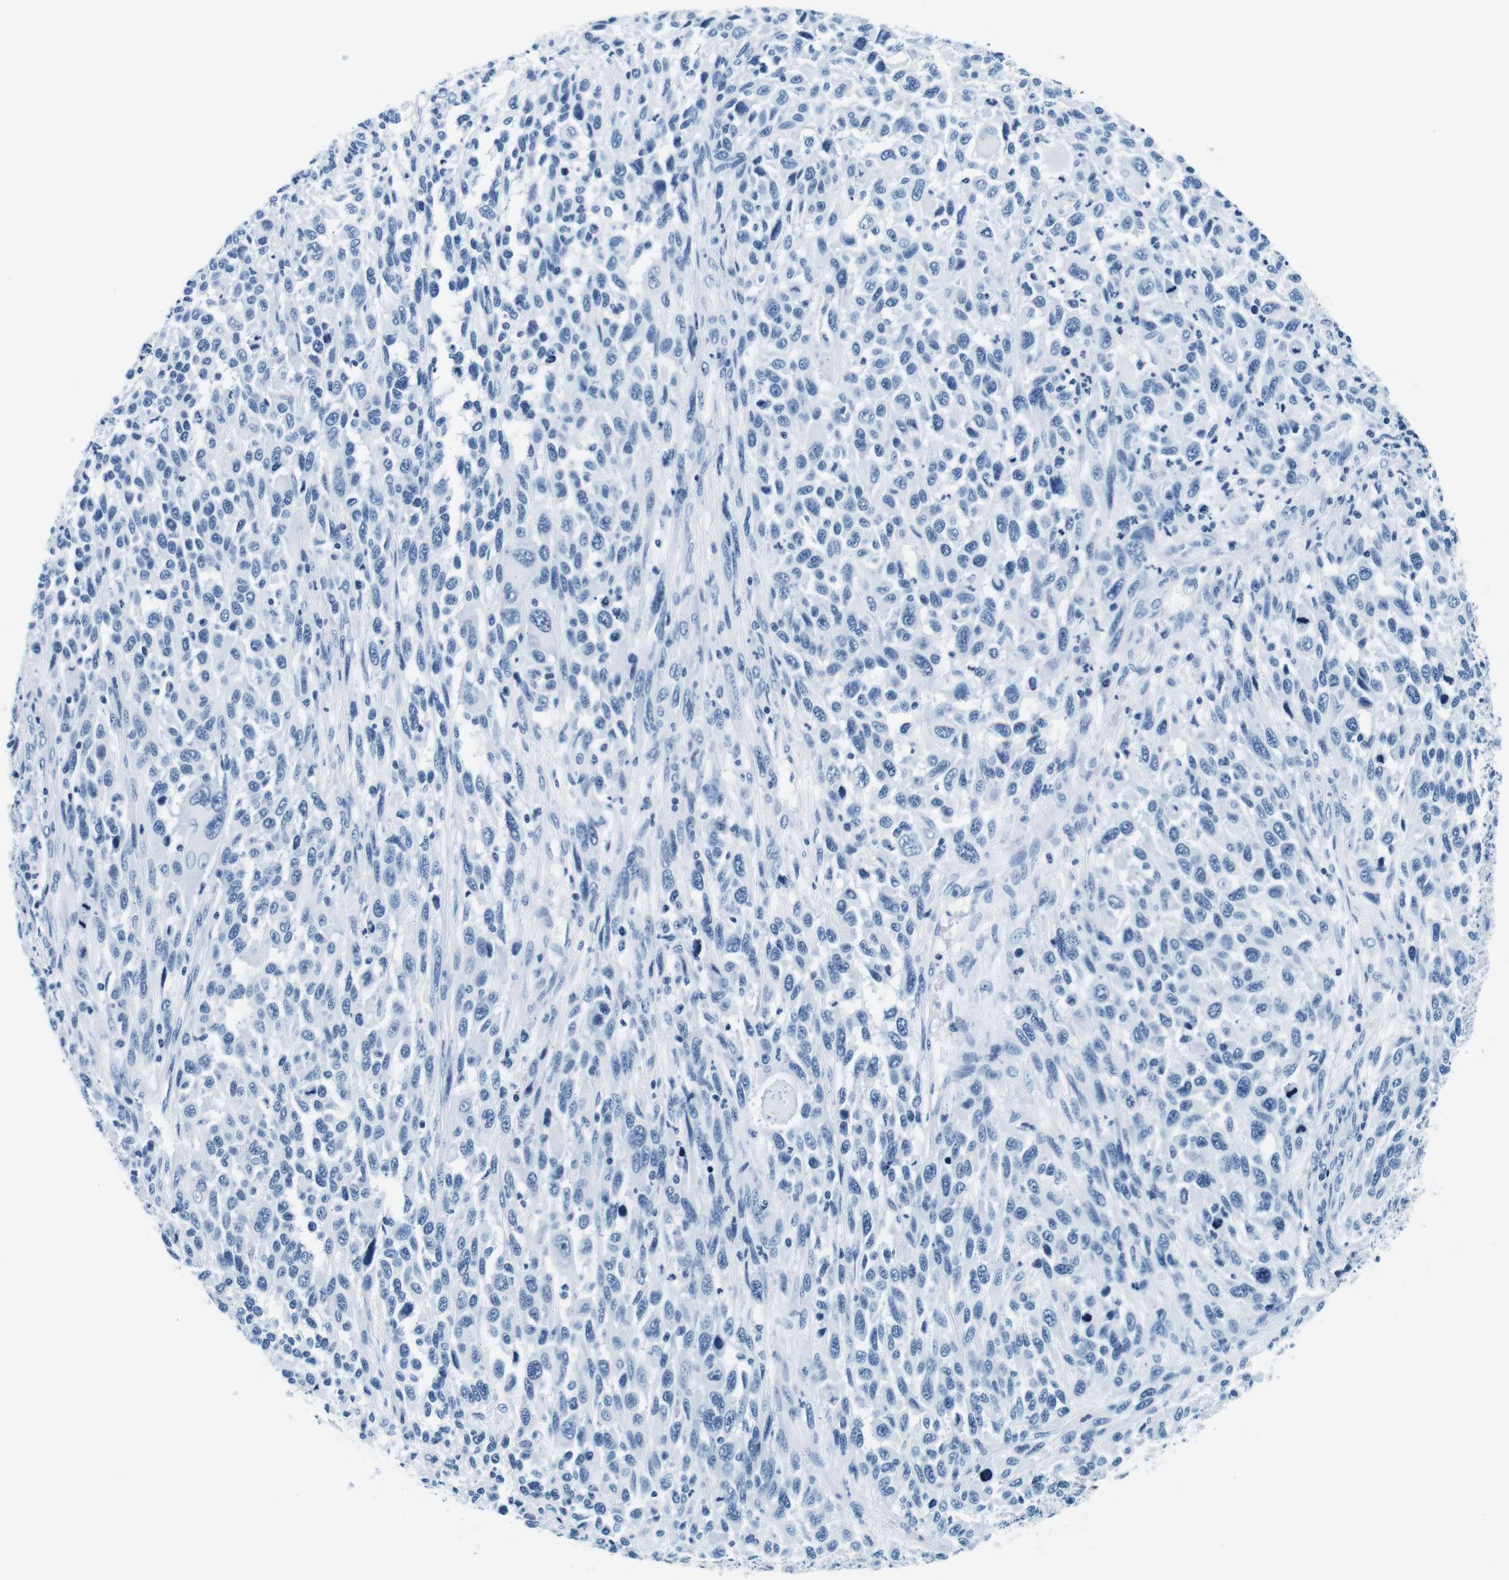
{"staining": {"intensity": "negative", "quantity": "none", "location": "none"}, "tissue": "melanoma", "cell_type": "Tumor cells", "image_type": "cancer", "snomed": [{"axis": "morphology", "description": "Malignant melanoma, Metastatic site"}, {"axis": "topography", "description": "Lymph node"}], "caption": "This is an immunohistochemistry (IHC) image of human melanoma. There is no expression in tumor cells.", "gene": "ELANE", "patient": {"sex": "male", "age": 61}}